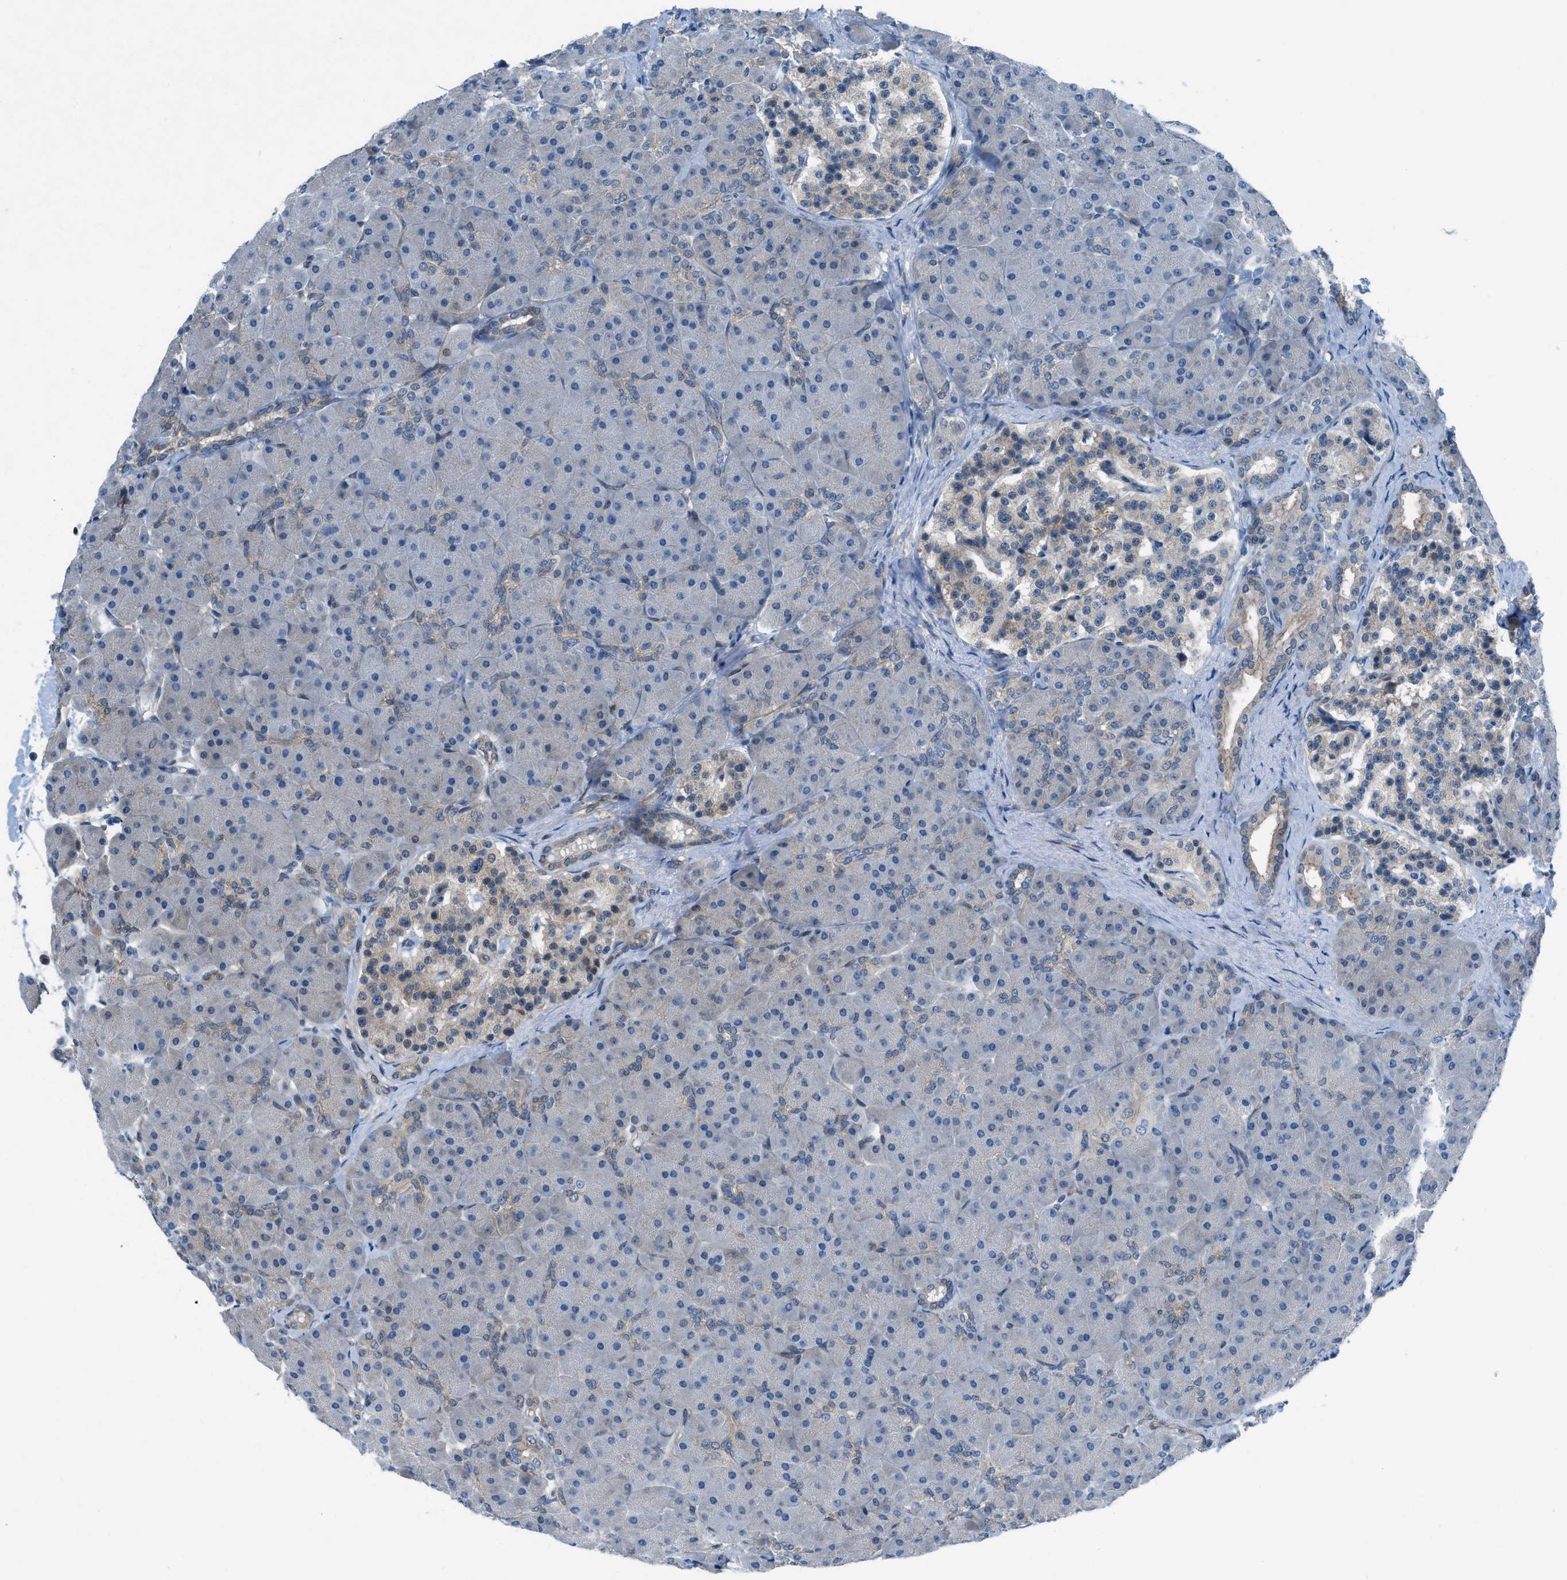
{"staining": {"intensity": "moderate", "quantity": "<25%", "location": "cytoplasmic/membranous"}, "tissue": "pancreas", "cell_type": "Exocrine glandular cells", "image_type": "normal", "snomed": [{"axis": "morphology", "description": "Normal tissue, NOS"}, {"axis": "topography", "description": "Pancreas"}], "caption": "DAB (3,3'-diaminobenzidine) immunohistochemical staining of unremarkable pancreas shows moderate cytoplasmic/membranous protein expression in approximately <25% of exocrine glandular cells.", "gene": "PRKN", "patient": {"sex": "male", "age": 66}}